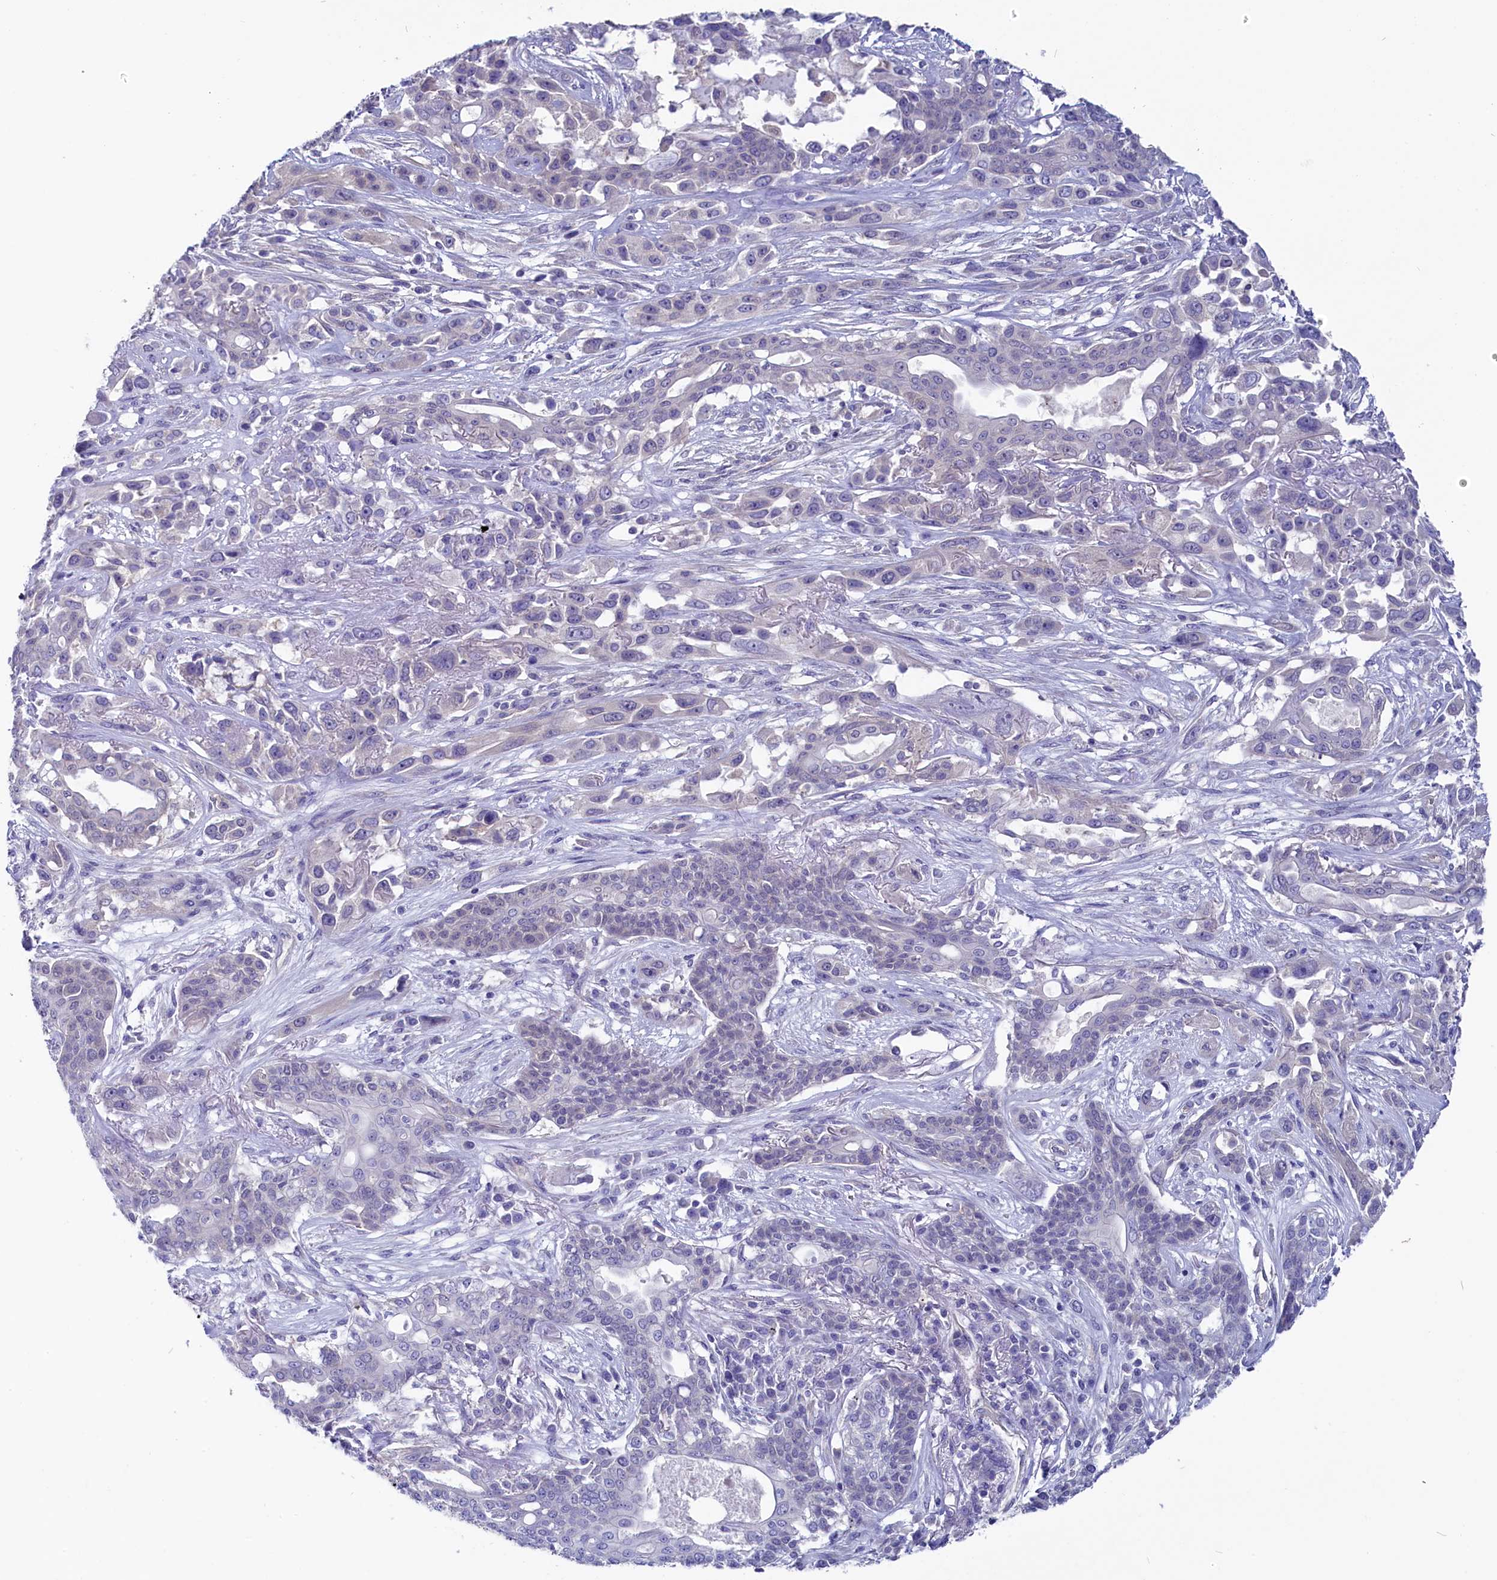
{"staining": {"intensity": "negative", "quantity": "none", "location": "none"}, "tissue": "lung cancer", "cell_type": "Tumor cells", "image_type": "cancer", "snomed": [{"axis": "morphology", "description": "Squamous cell carcinoma, NOS"}, {"axis": "topography", "description": "Lung"}], "caption": "A high-resolution image shows immunohistochemistry (IHC) staining of lung cancer (squamous cell carcinoma), which reveals no significant staining in tumor cells.", "gene": "CIAPIN1", "patient": {"sex": "female", "age": 70}}